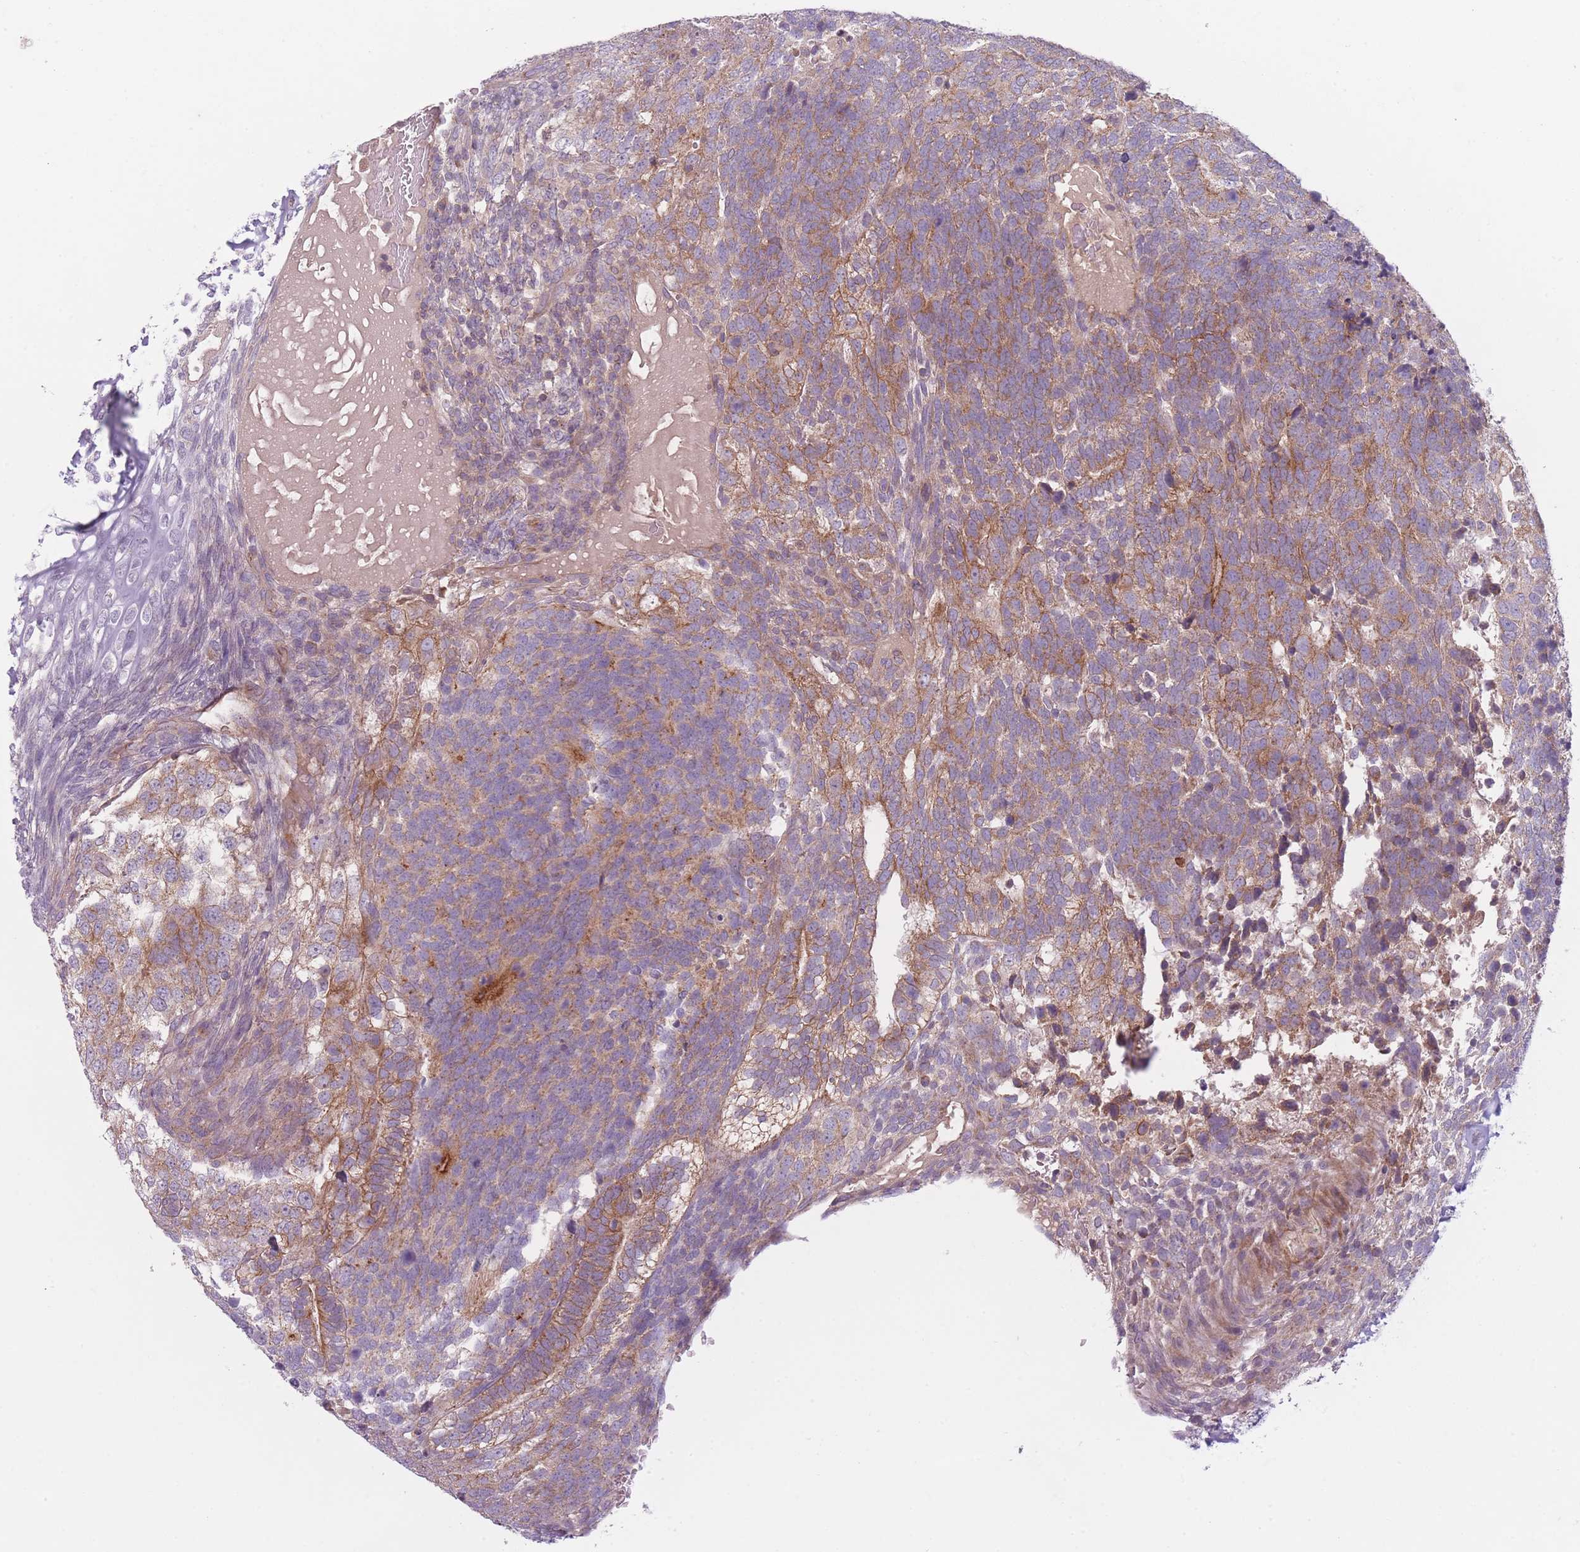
{"staining": {"intensity": "moderate", "quantity": "25%-75%", "location": "cytoplasmic/membranous"}, "tissue": "testis cancer", "cell_type": "Tumor cells", "image_type": "cancer", "snomed": [{"axis": "morphology", "description": "Carcinoma, Embryonal, NOS"}, {"axis": "topography", "description": "Testis"}], "caption": "The image shows staining of testis cancer, revealing moderate cytoplasmic/membranous protein positivity (brown color) within tumor cells. (IHC, brightfield microscopy, high magnification).", "gene": "NT5DC2", "patient": {"sex": "male", "age": 23}}